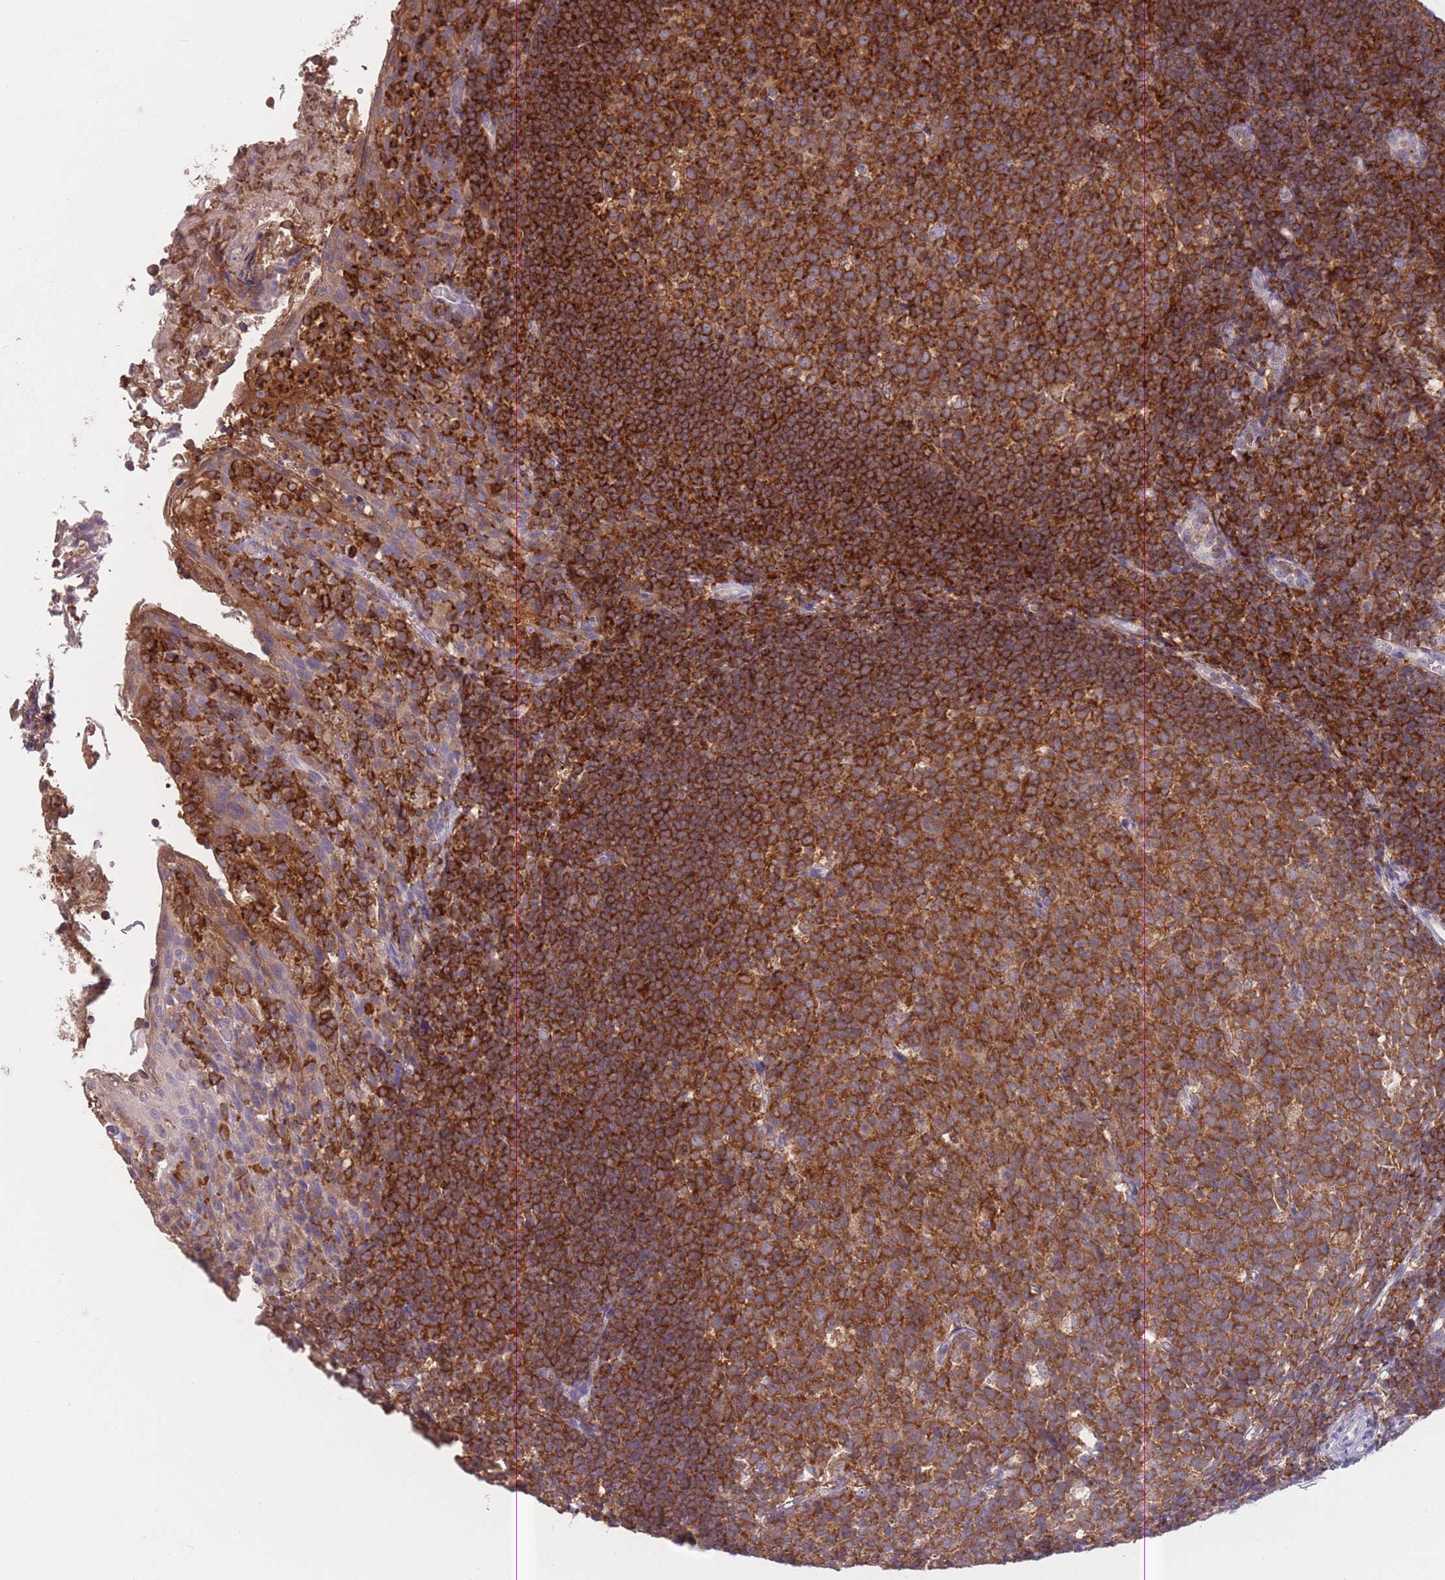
{"staining": {"intensity": "strong", "quantity": ">75%", "location": "cytoplasmic/membranous"}, "tissue": "tonsil", "cell_type": "Germinal center cells", "image_type": "normal", "snomed": [{"axis": "morphology", "description": "Normal tissue, NOS"}, {"axis": "topography", "description": "Tonsil"}], "caption": "The immunohistochemical stain labels strong cytoplasmic/membranous staining in germinal center cells of normal tonsil. The staining was performed using DAB (3,3'-diaminobenzidine), with brown indicating positive protein expression. Nuclei are stained blue with hematoxylin.", "gene": "GMIP", "patient": {"sex": "female", "age": 10}}